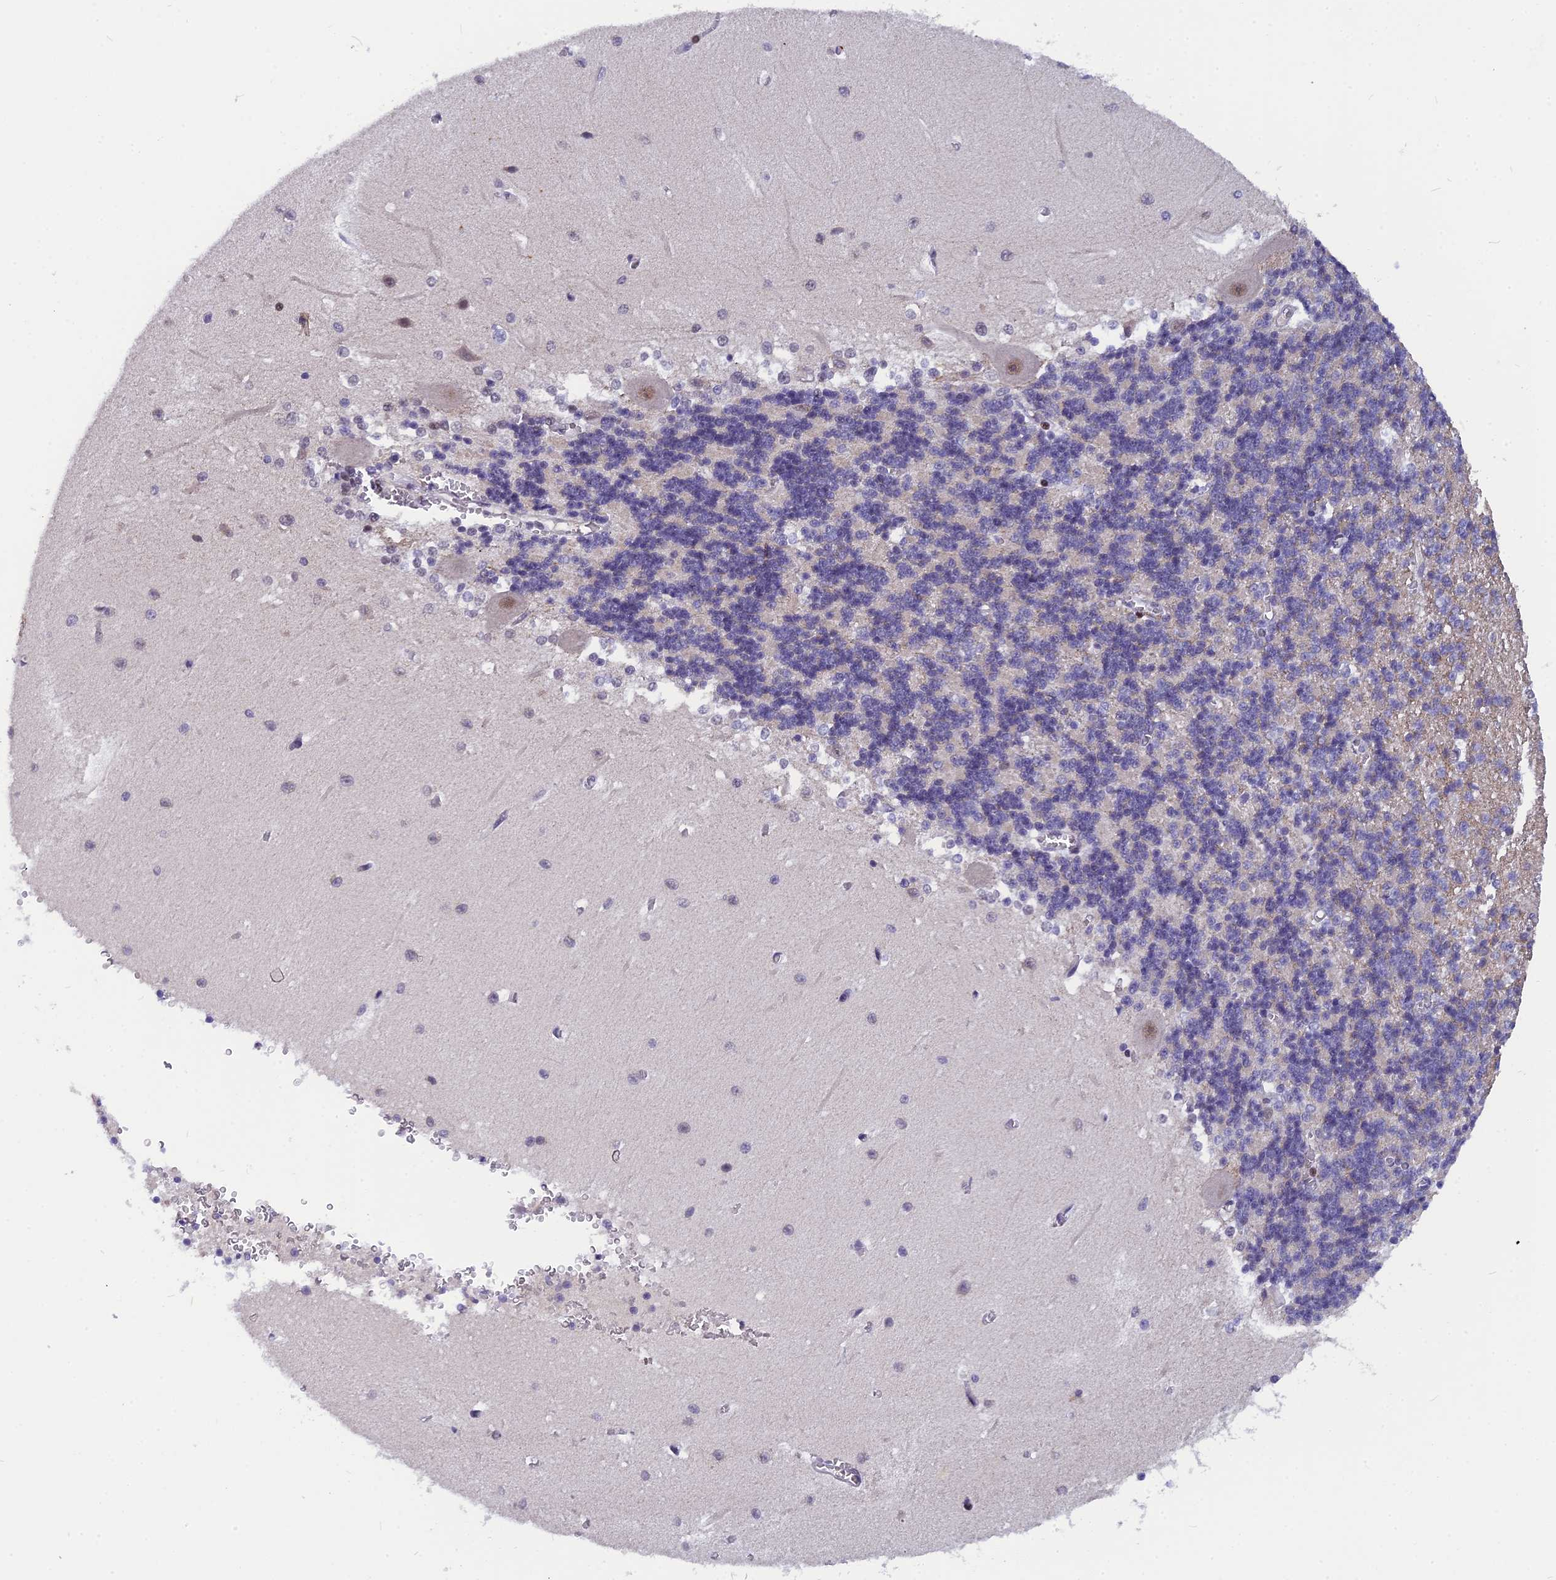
{"staining": {"intensity": "weak", "quantity": "25%-75%", "location": "cytoplasmic/membranous"}, "tissue": "cerebellum", "cell_type": "Cells in granular layer", "image_type": "normal", "snomed": [{"axis": "morphology", "description": "Normal tissue, NOS"}, {"axis": "topography", "description": "Cerebellum"}], "caption": "A high-resolution photomicrograph shows immunohistochemistry (IHC) staining of benign cerebellum, which exhibits weak cytoplasmic/membranous staining in about 25%-75% of cells in granular layer. Using DAB (brown) and hematoxylin (blue) stains, captured at high magnification using brightfield microscopy.", "gene": "ANKRD34B", "patient": {"sex": "male", "age": 37}}